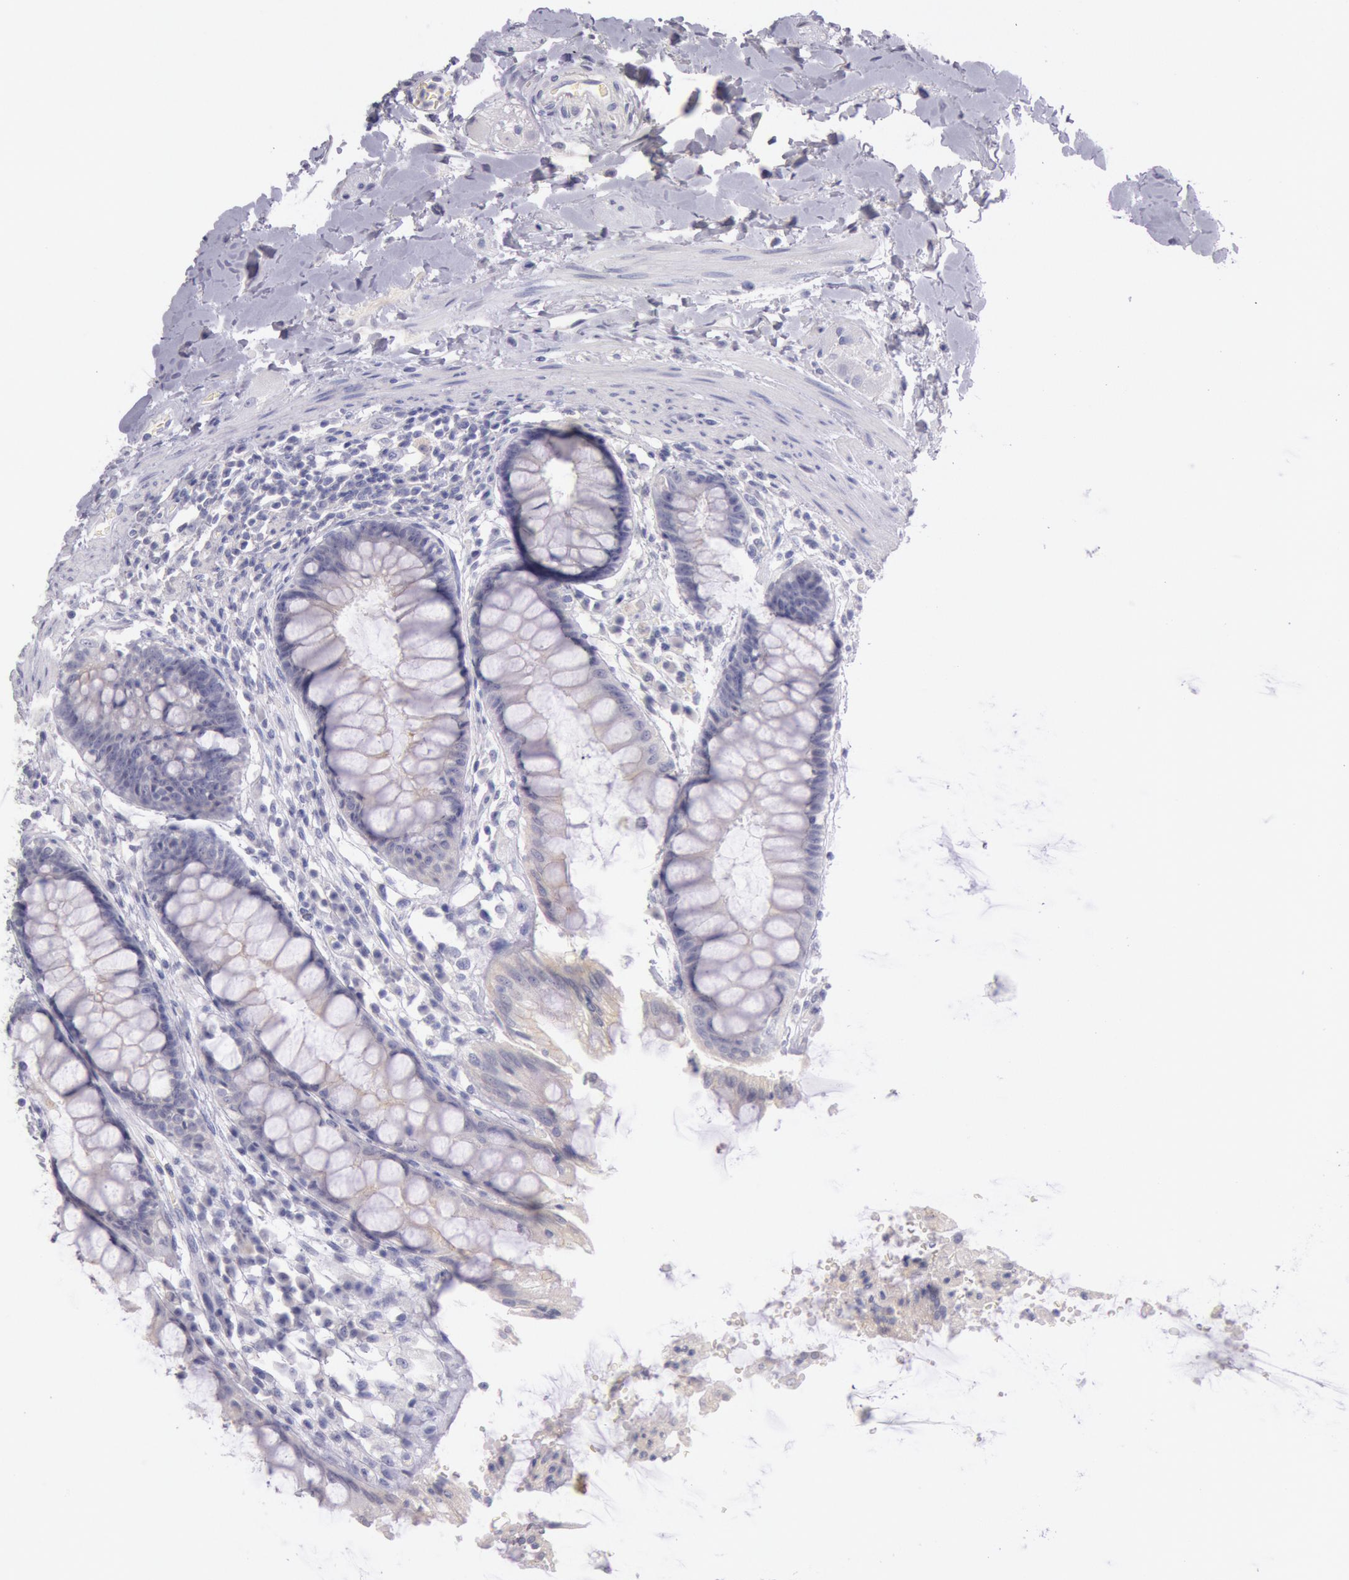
{"staining": {"intensity": "negative", "quantity": "none", "location": "none"}, "tissue": "rectum", "cell_type": "Glandular cells", "image_type": "normal", "snomed": [{"axis": "morphology", "description": "Normal tissue, NOS"}, {"axis": "topography", "description": "Rectum"}], "caption": "A high-resolution micrograph shows immunohistochemistry staining of unremarkable rectum, which shows no significant staining in glandular cells.", "gene": "EGFR", "patient": {"sex": "female", "age": 46}}